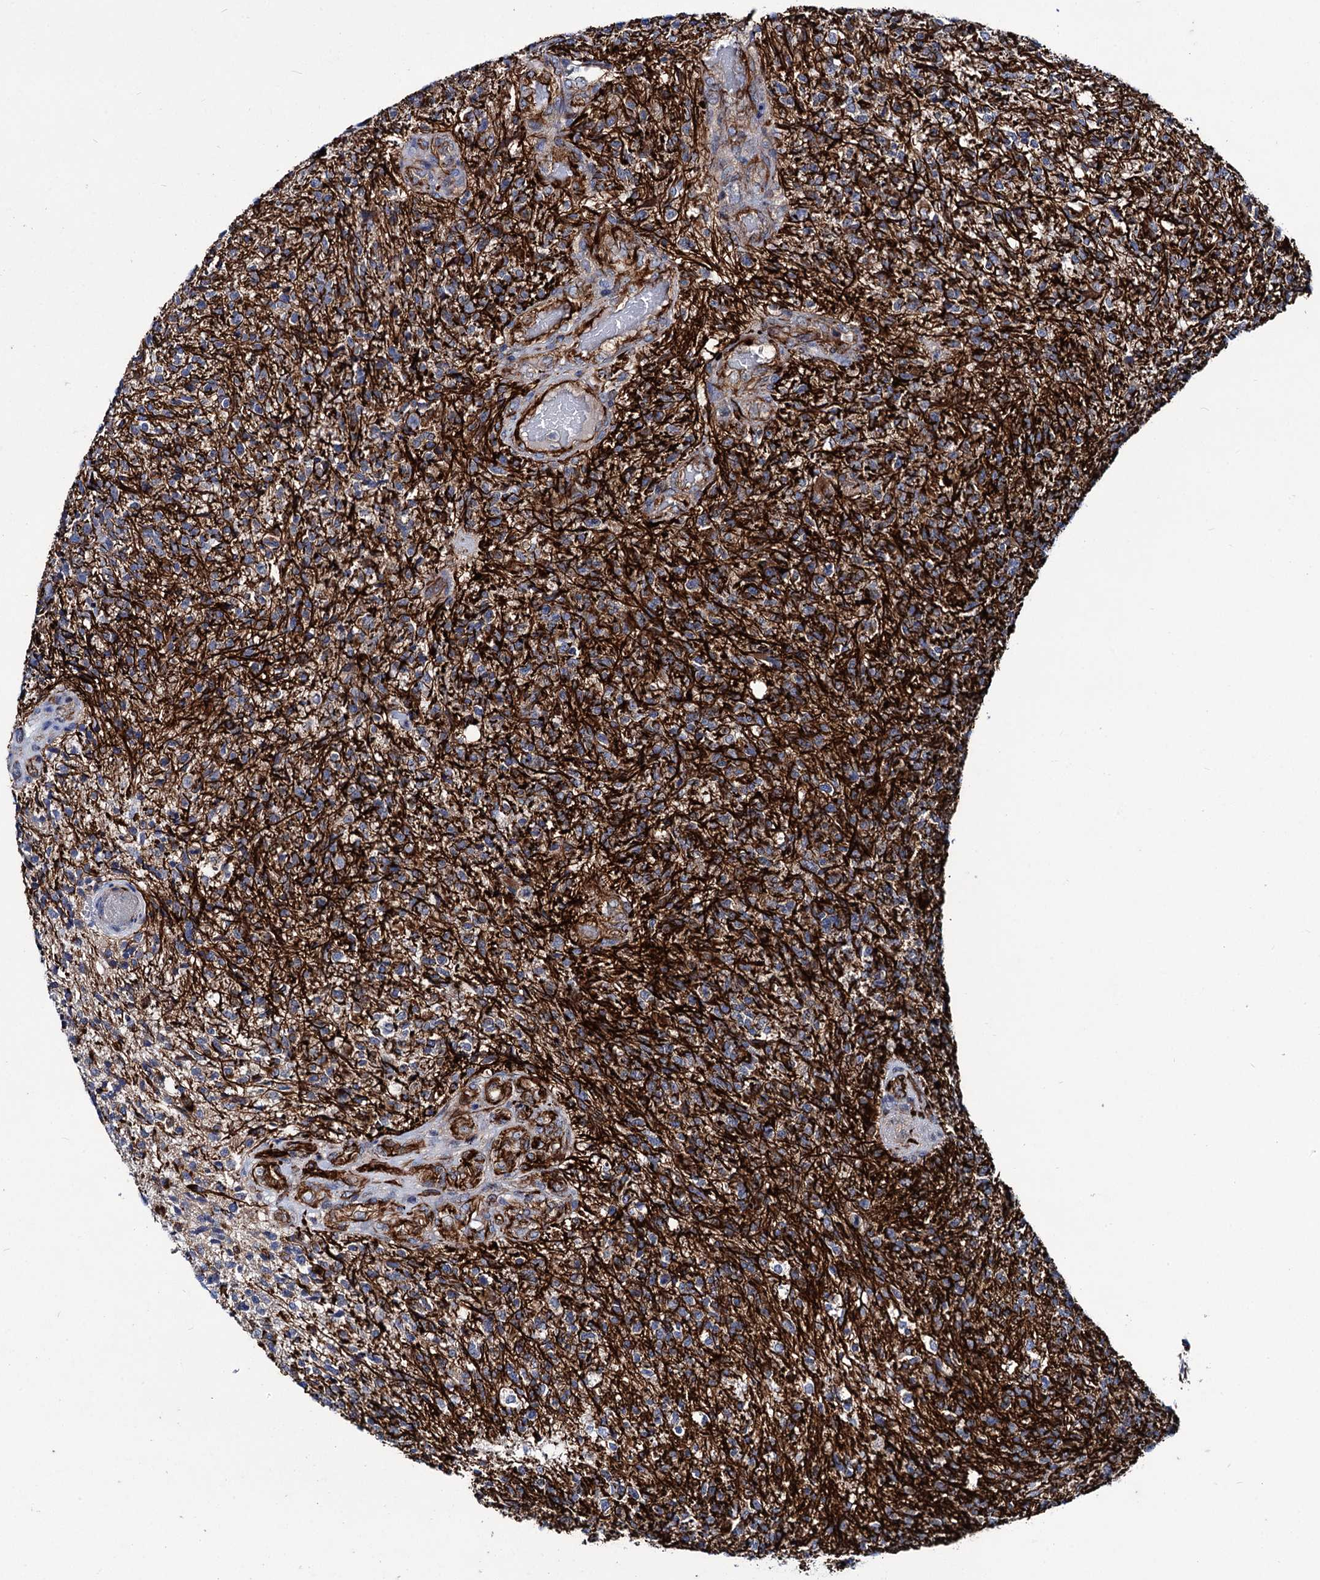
{"staining": {"intensity": "negative", "quantity": "none", "location": "none"}, "tissue": "glioma", "cell_type": "Tumor cells", "image_type": "cancer", "snomed": [{"axis": "morphology", "description": "Glioma, malignant, High grade"}, {"axis": "topography", "description": "Brain"}], "caption": "Tumor cells show no significant protein staining in glioma.", "gene": "AXL", "patient": {"sex": "male", "age": 56}}